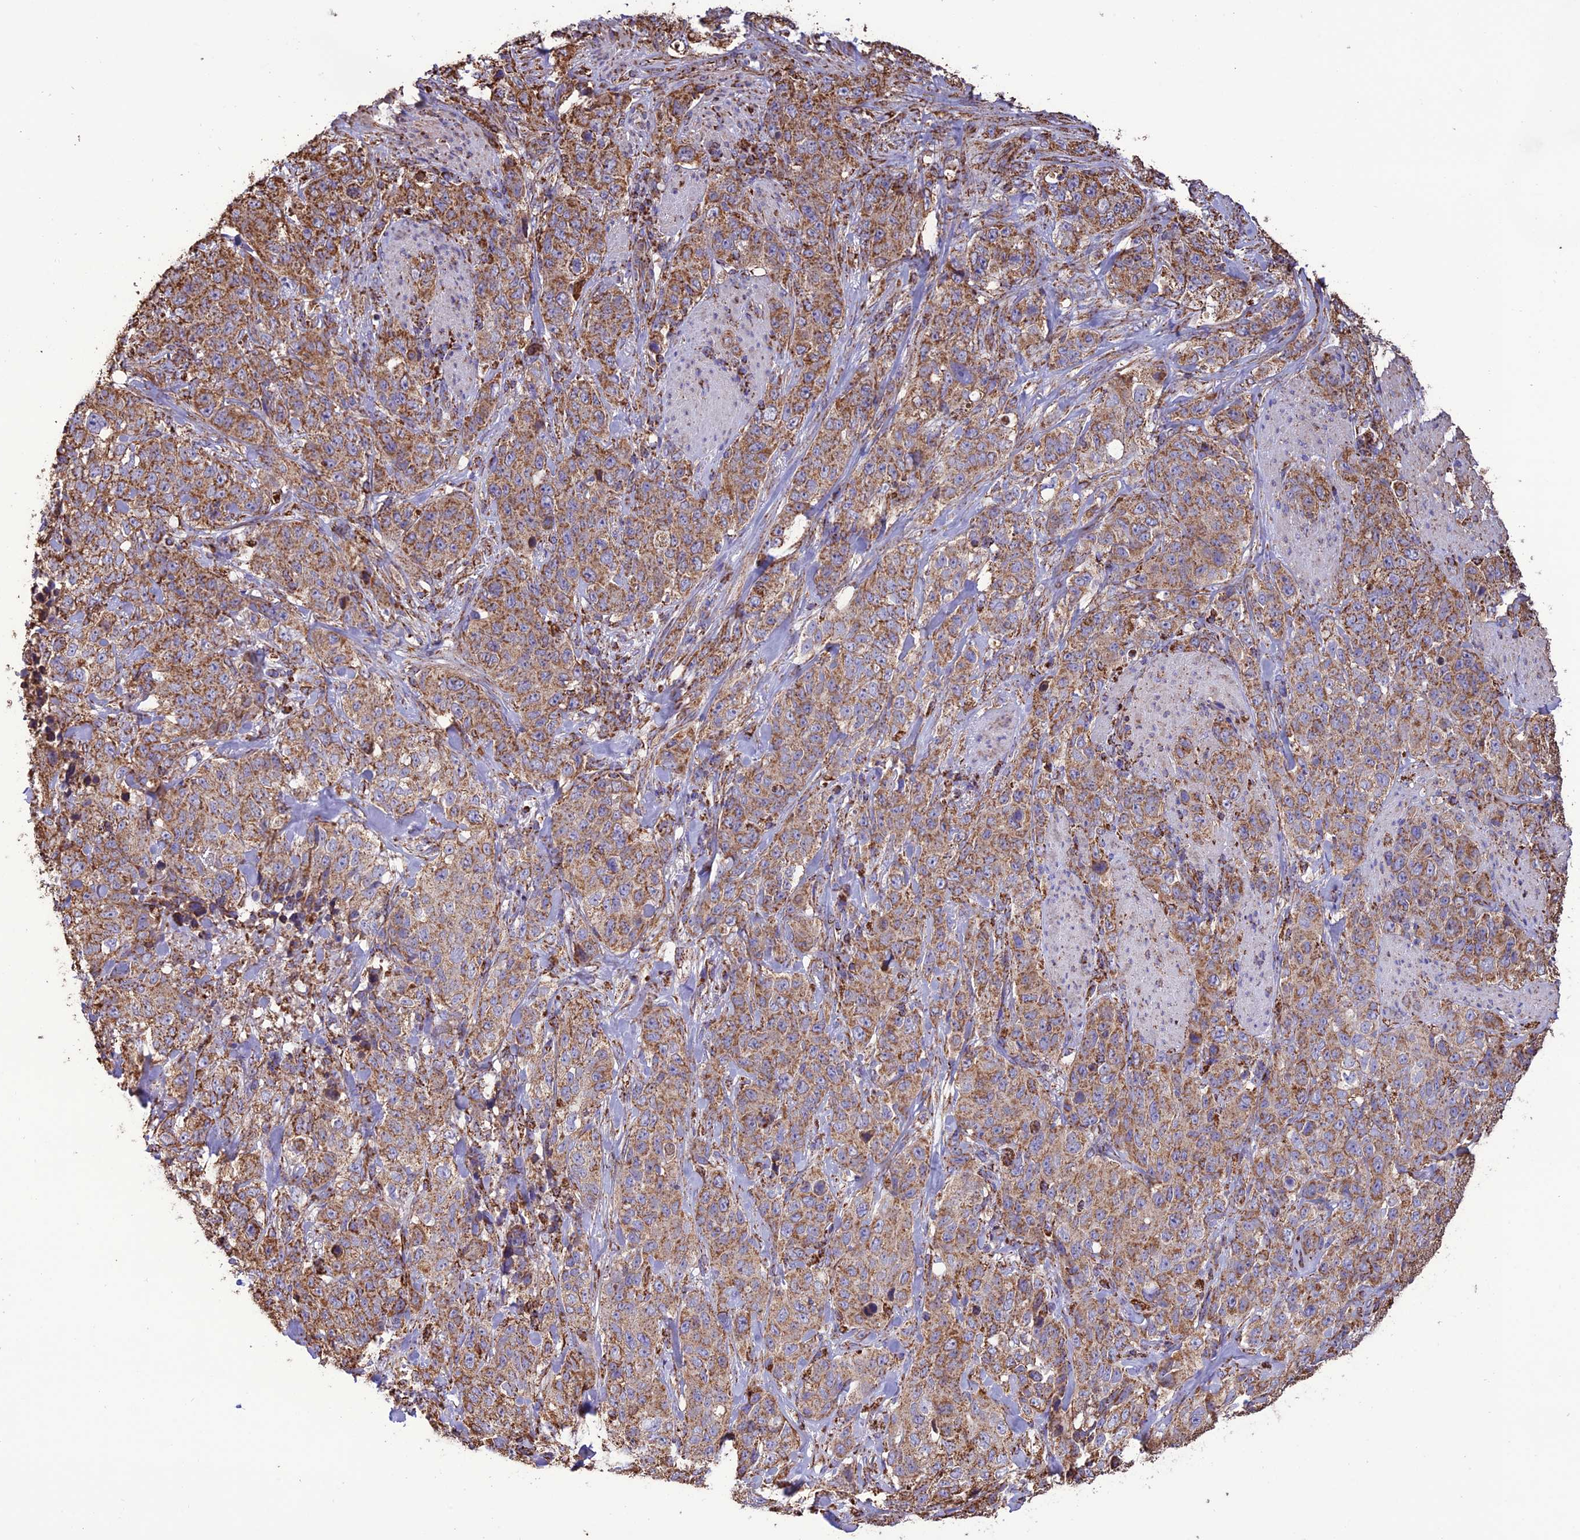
{"staining": {"intensity": "moderate", "quantity": ">75%", "location": "cytoplasmic/membranous"}, "tissue": "stomach cancer", "cell_type": "Tumor cells", "image_type": "cancer", "snomed": [{"axis": "morphology", "description": "Adenocarcinoma, NOS"}, {"axis": "topography", "description": "Stomach"}], "caption": "Immunohistochemistry (IHC) (DAB (3,3'-diaminobenzidine)) staining of human stomach cancer (adenocarcinoma) displays moderate cytoplasmic/membranous protein positivity in approximately >75% of tumor cells. (DAB IHC, brown staining for protein, blue staining for nuclei).", "gene": "NDUFAF1", "patient": {"sex": "male", "age": 48}}